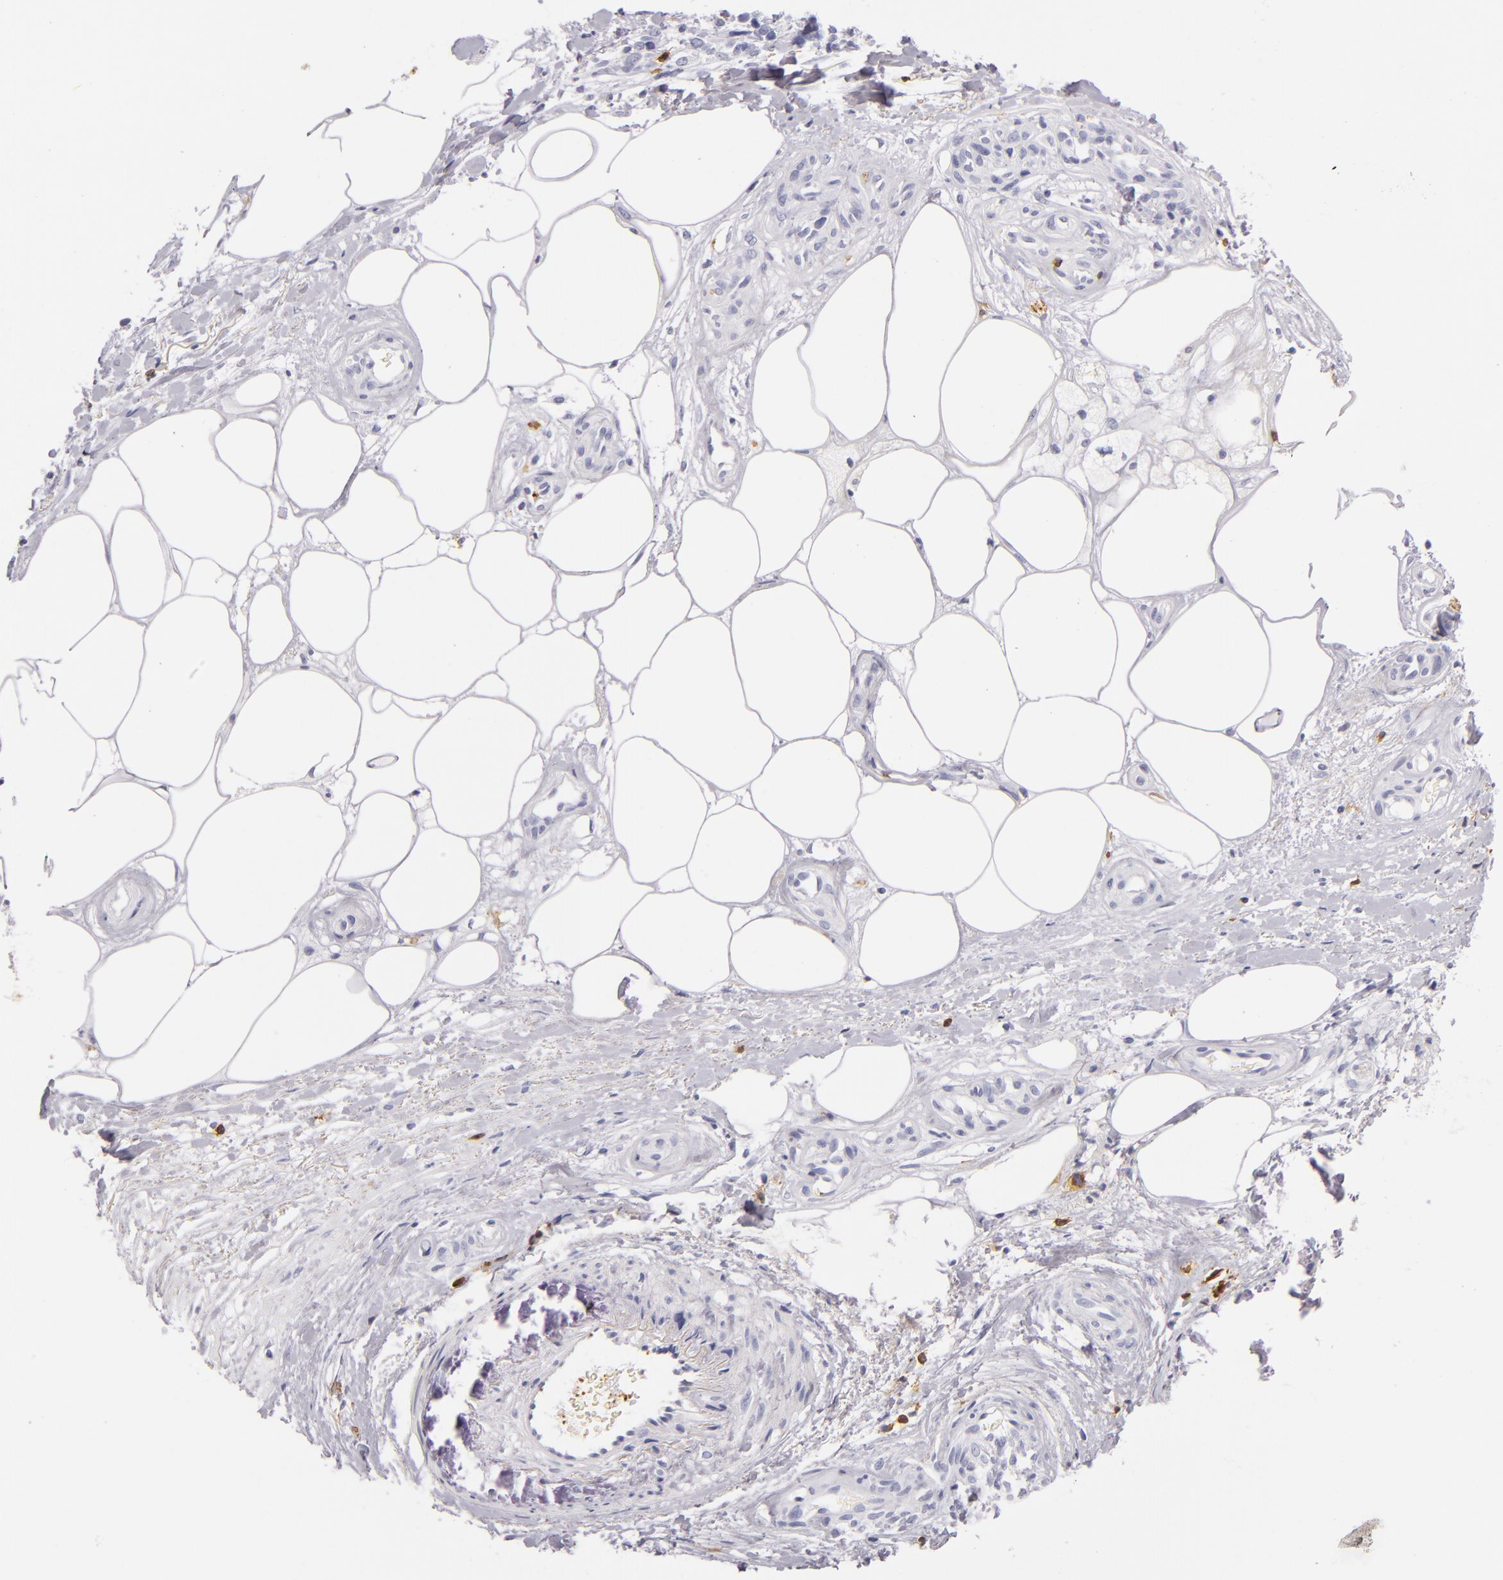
{"staining": {"intensity": "negative", "quantity": "none", "location": "none"}, "tissue": "melanoma", "cell_type": "Tumor cells", "image_type": "cancer", "snomed": [{"axis": "morphology", "description": "Malignant melanoma, NOS"}, {"axis": "topography", "description": "Skin"}], "caption": "IHC micrograph of human malignant melanoma stained for a protein (brown), which exhibits no staining in tumor cells. (DAB IHC visualized using brightfield microscopy, high magnification).", "gene": "LAT", "patient": {"sex": "female", "age": 85}}